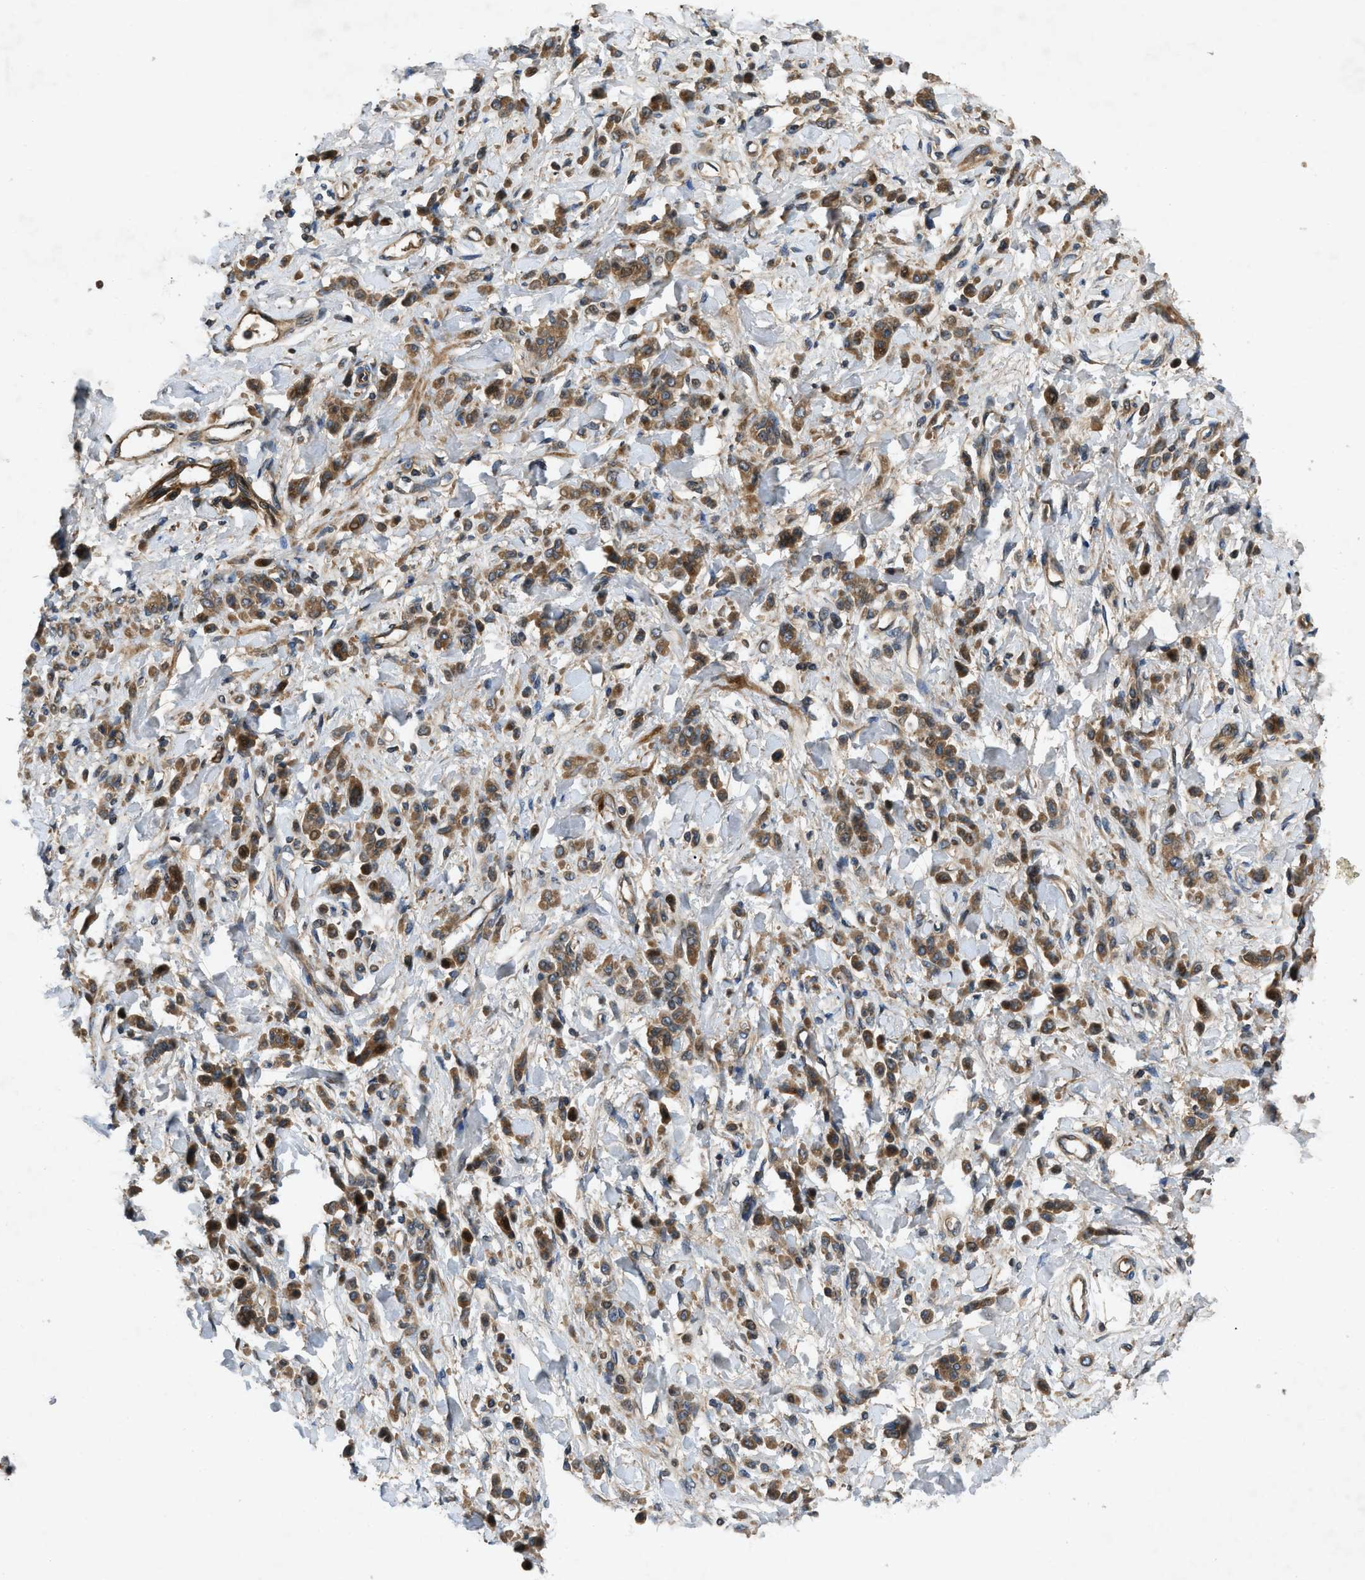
{"staining": {"intensity": "moderate", "quantity": ">75%", "location": "cytoplasmic/membranous"}, "tissue": "stomach cancer", "cell_type": "Tumor cells", "image_type": "cancer", "snomed": [{"axis": "morphology", "description": "Normal tissue, NOS"}, {"axis": "morphology", "description": "Adenocarcinoma, NOS"}, {"axis": "topography", "description": "Stomach"}], "caption": "Immunohistochemistry image of stomach adenocarcinoma stained for a protein (brown), which exhibits medium levels of moderate cytoplasmic/membranous staining in approximately >75% of tumor cells.", "gene": "CNNM3", "patient": {"sex": "male", "age": 82}}